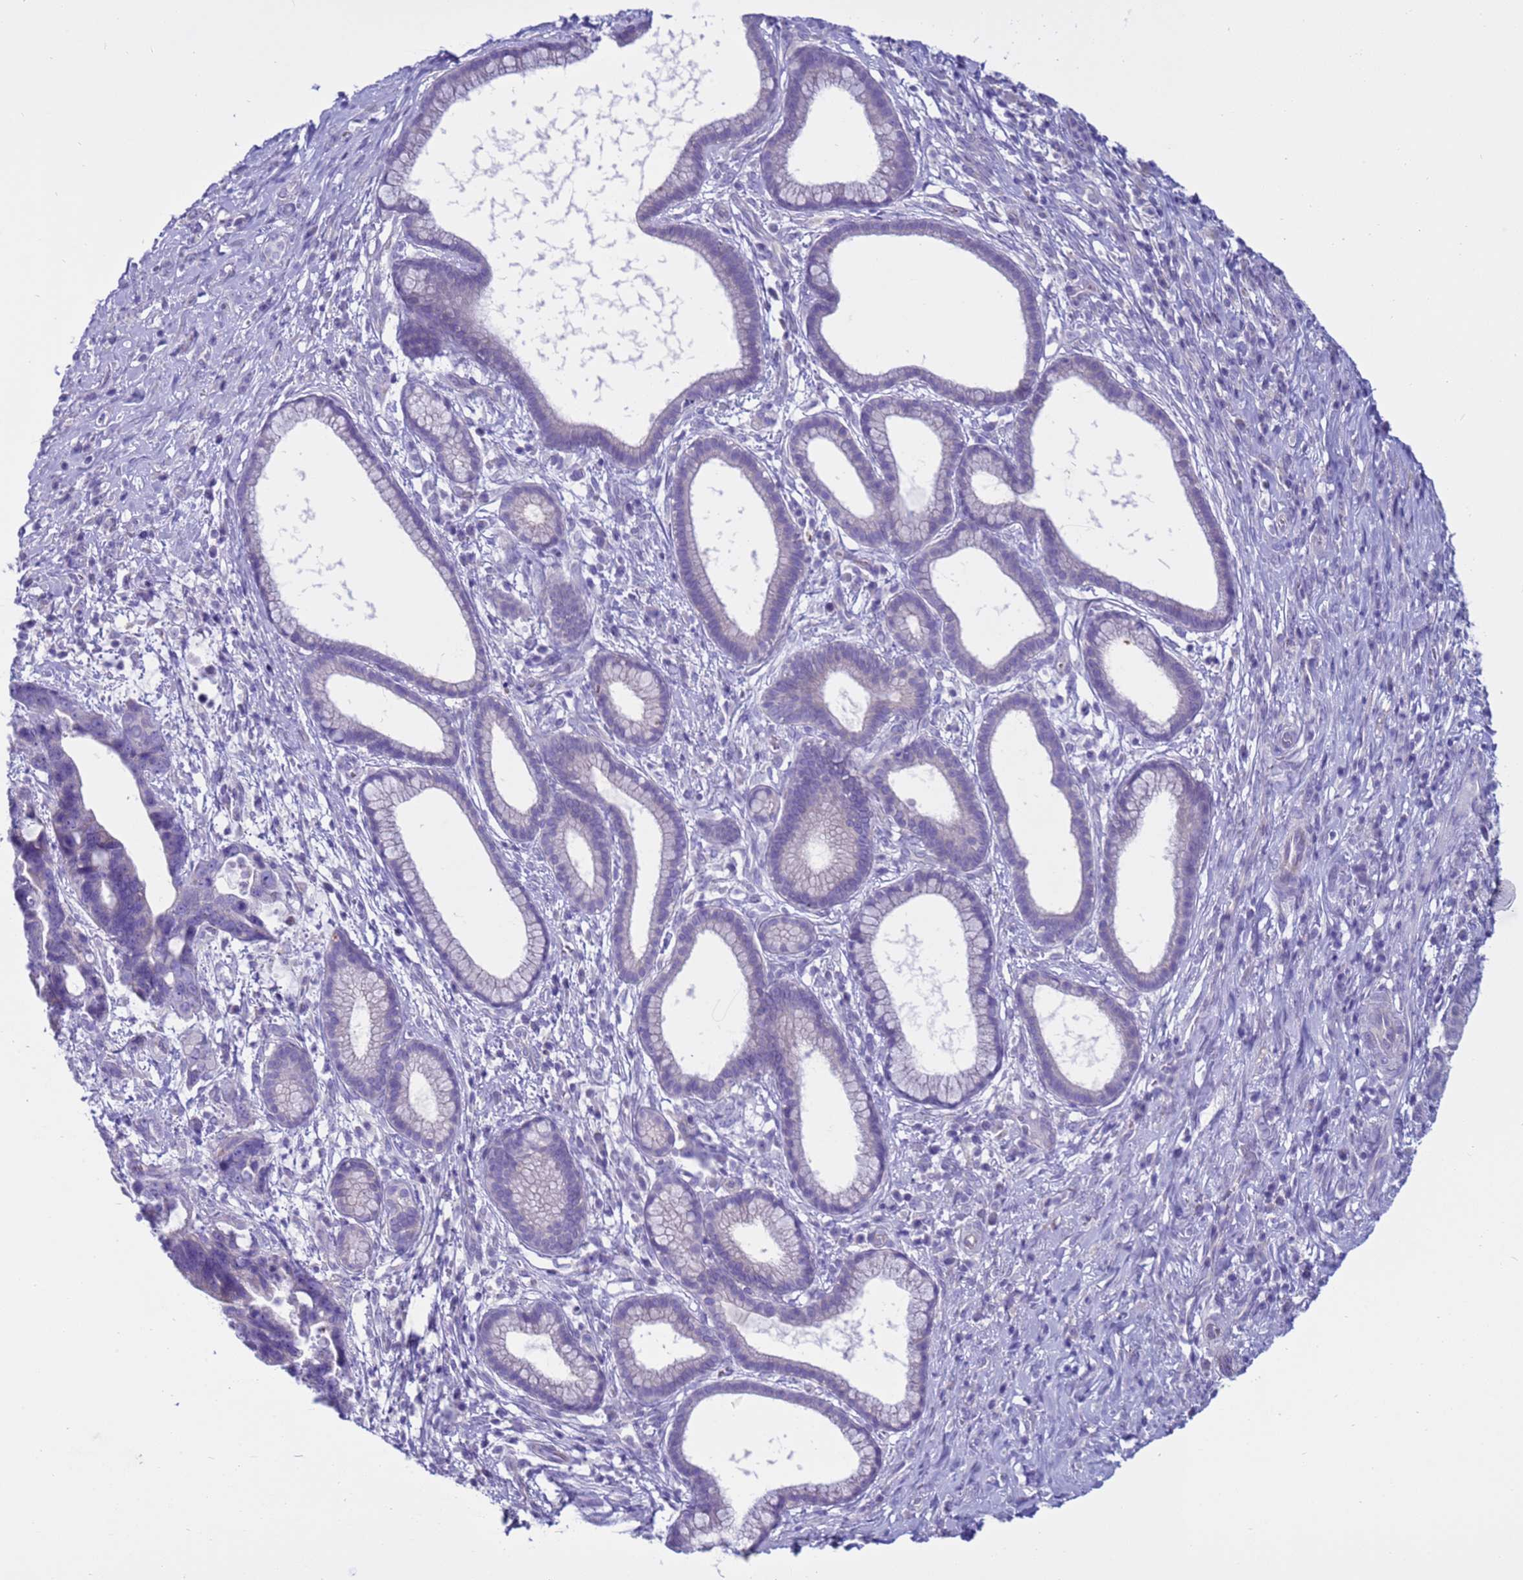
{"staining": {"intensity": "moderate", "quantity": "<25%", "location": "cytoplasmic/membranous"}, "tissue": "pancreatic cancer", "cell_type": "Tumor cells", "image_type": "cancer", "snomed": [{"axis": "morphology", "description": "Adenocarcinoma, NOS"}, {"axis": "topography", "description": "Pancreas"}], "caption": "IHC (DAB) staining of pancreatic cancer reveals moderate cytoplasmic/membranous protein staining in approximately <25% of tumor cells. Using DAB (brown) and hematoxylin (blue) stains, captured at high magnification using brightfield microscopy.", "gene": "CST4", "patient": {"sex": "female", "age": 83}}